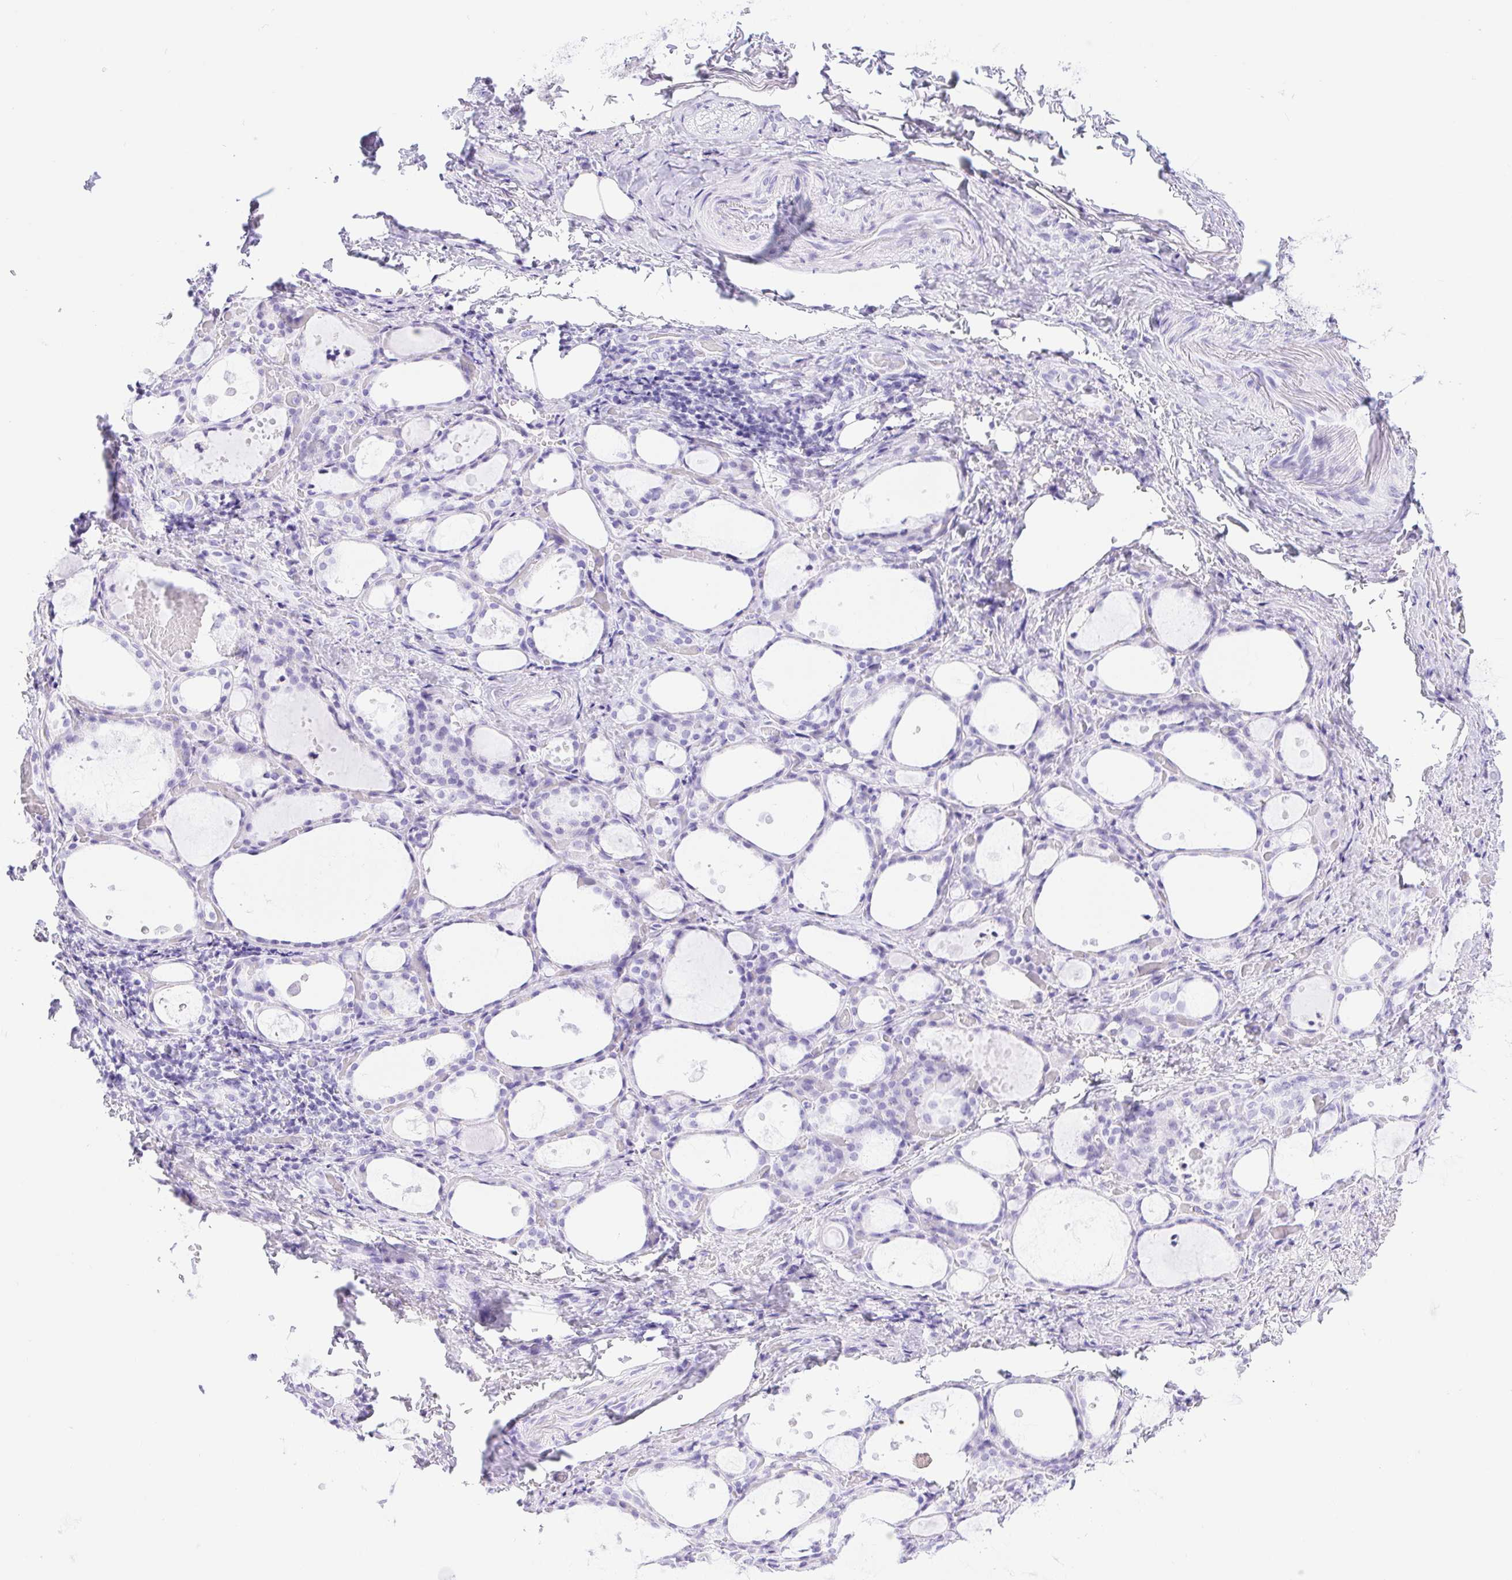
{"staining": {"intensity": "moderate", "quantity": "25%-75%", "location": "nuclear"}, "tissue": "thyroid gland", "cell_type": "Glandular cells", "image_type": "normal", "snomed": [{"axis": "morphology", "description": "Normal tissue, NOS"}, {"axis": "topography", "description": "Thyroid gland"}], "caption": "Thyroid gland was stained to show a protein in brown. There is medium levels of moderate nuclear positivity in approximately 25%-75% of glandular cells. The protein is stained brown, and the nuclei are stained in blue (DAB IHC with brightfield microscopy, high magnification).", "gene": "DDX17", "patient": {"sex": "male", "age": 68}}